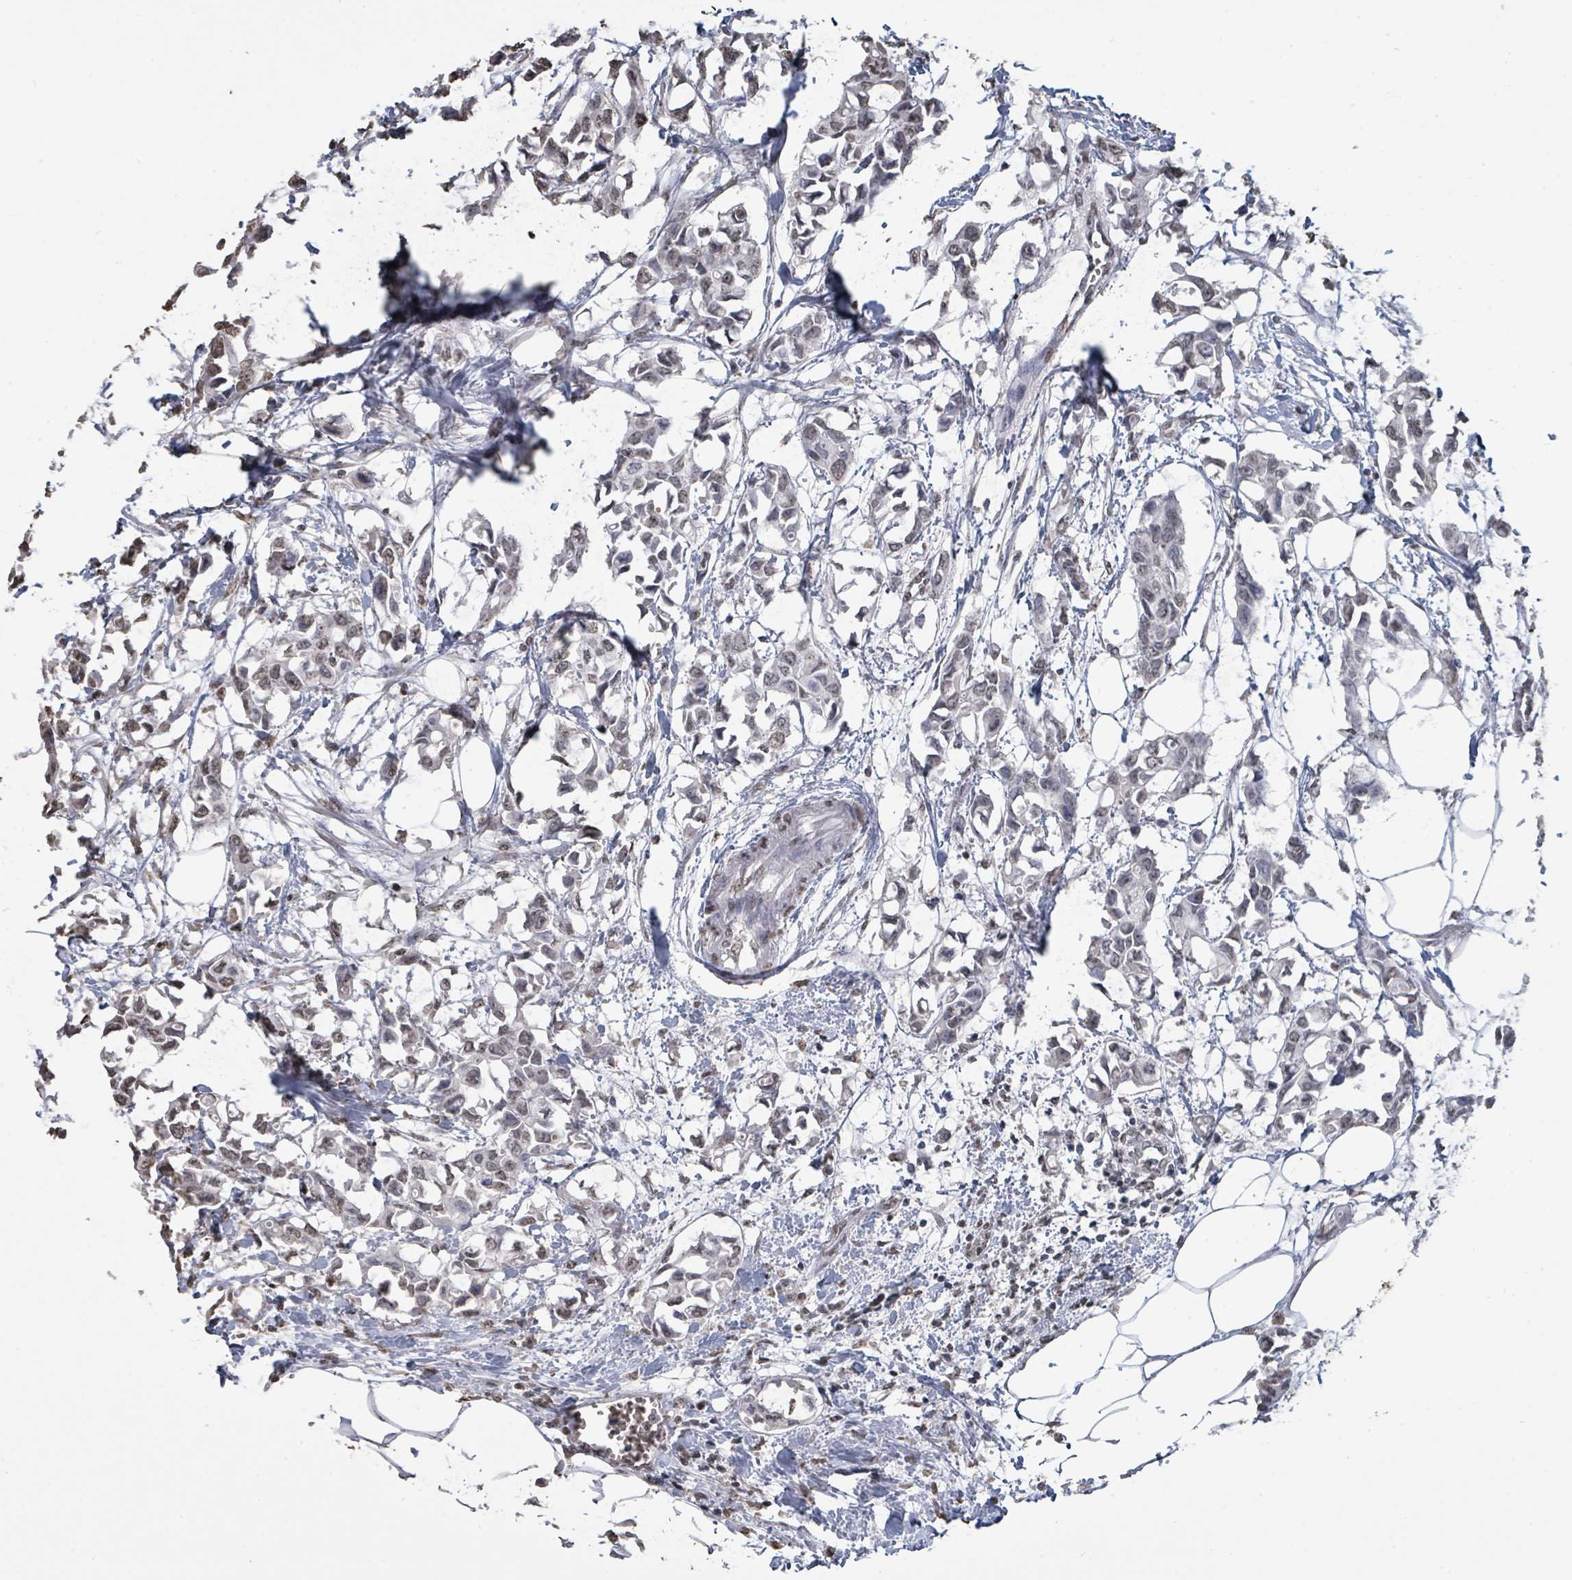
{"staining": {"intensity": "weak", "quantity": "25%-75%", "location": "nuclear"}, "tissue": "breast cancer", "cell_type": "Tumor cells", "image_type": "cancer", "snomed": [{"axis": "morphology", "description": "Duct carcinoma"}, {"axis": "topography", "description": "Breast"}], "caption": "A micrograph of human intraductal carcinoma (breast) stained for a protein exhibits weak nuclear brown staining in tumor cells.", "gene": "MRPS12", "patient": {"sex": "female", "age": 41}}